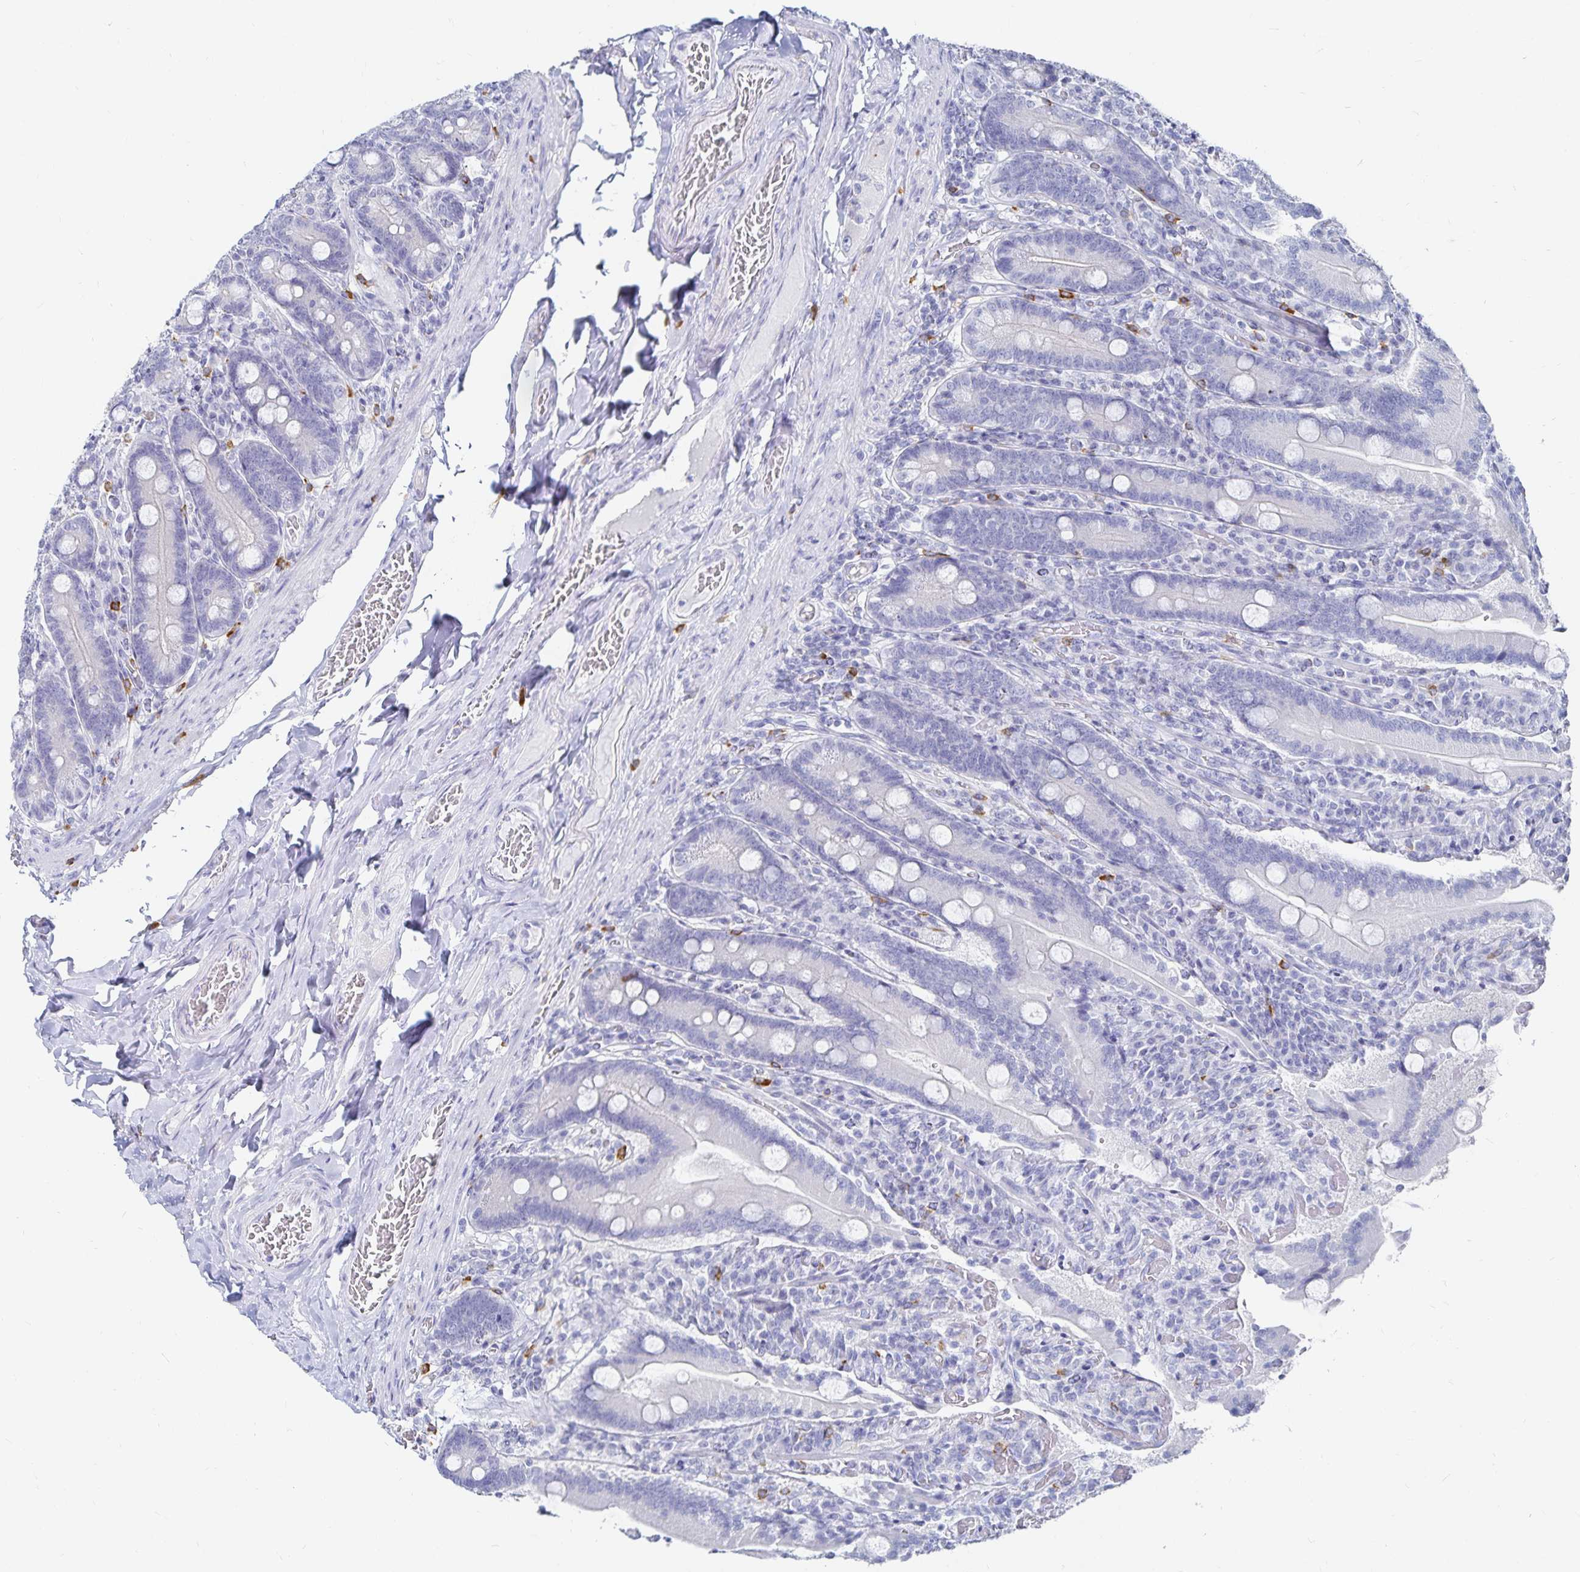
{"staining": {"intensity": "negative", "quantity": "none", "location": "none"}, "tissue": "duodenum", "cell_type": "Glandular cells", "image_type": "normal", "snomed": [{"axis": "morphology", "description": "Normal tissue, NOS"}, {"axis": "topography", "description": "Duodenum"}], "caption": "High power microscopy photomicrograph of an IHC histopathology image of benign duodenum, revealing no significant staining in glandular cells.", "gene": "TNIP1", "patient": {"sex": "female", "age": 62}}